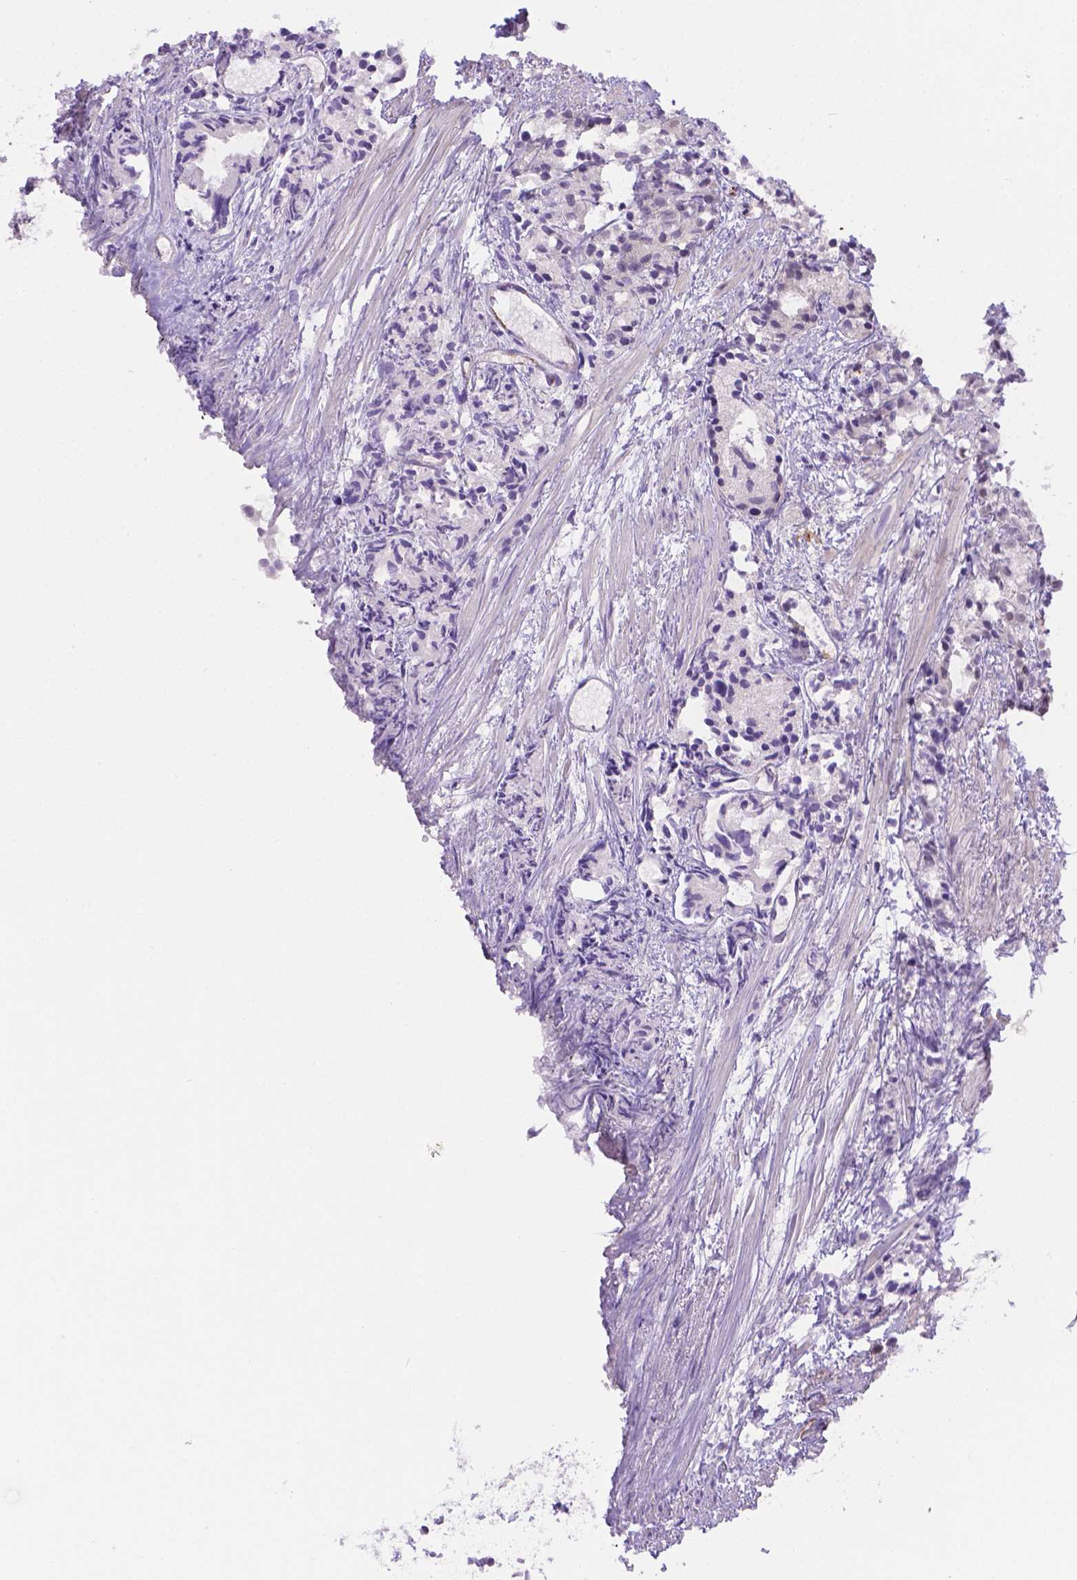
{"staining": {"intensity": "negative", "quantity": "none", "location": "none"}, "tissue": "prostate cancer", "cell_type": "Tumor cells", "image_type": "cancer", "snomed": [{"axis": "morphology", "description": "Adenocarcinoma, High grade"}, {"axis": "topography", "description": "Prostate"}], "caption": "Immunohistochemical staining of prostate cancer (high-grade adenocarcinoma) displays no significant positivity in tumor cells.", "gene": "NXPE2", "patient": {"sex": "male", "age": 79}}